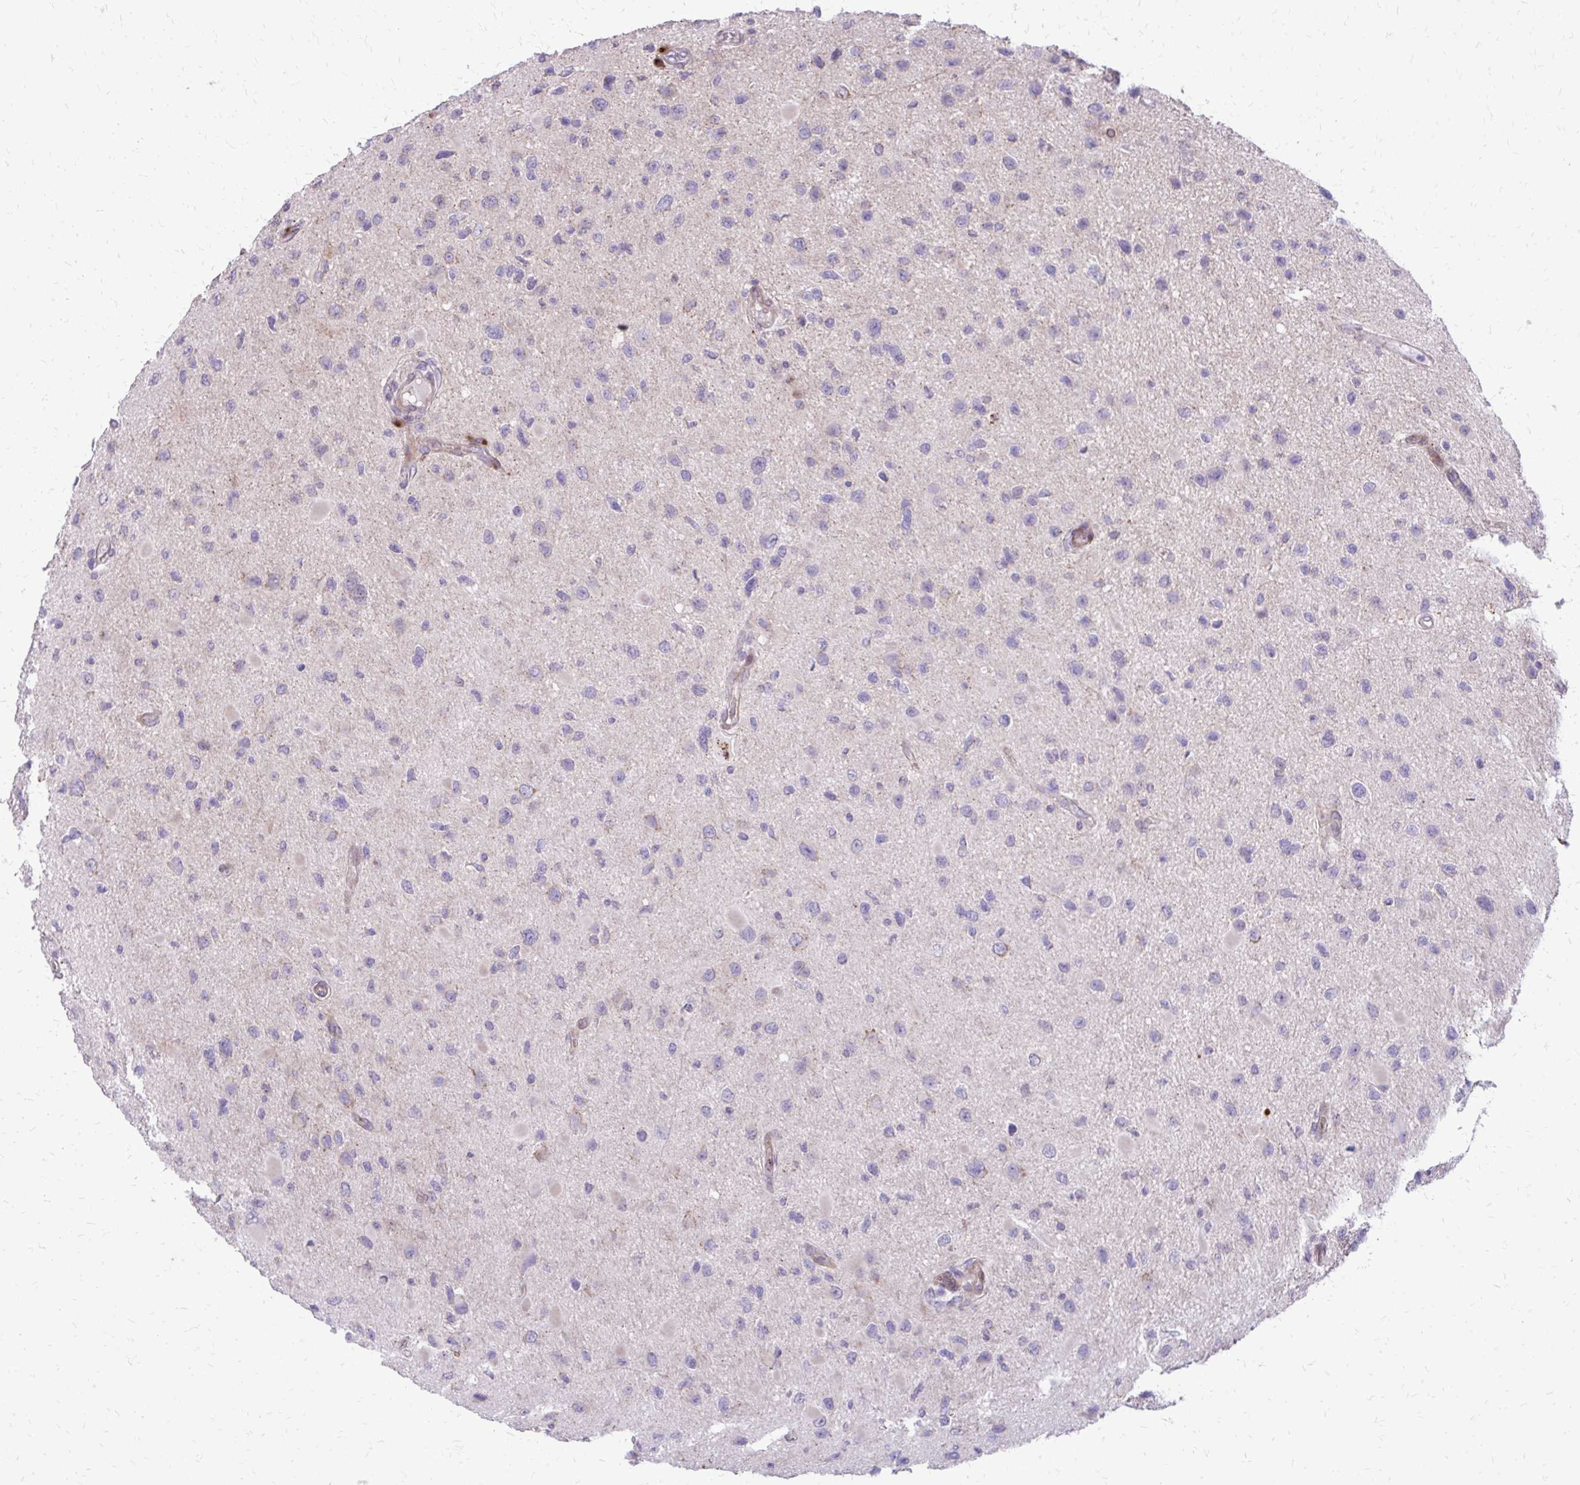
{"staining": {"intensity": "negative", "quantity": "none", "location": "none"}, "tissue": "glioma", "cell_type": "Tumor cells", "image_type": "cancer", "snomed": [{"axis": "morphology", "description": "Glioma, malignant, Low grade"}, {"axis": "topography", "description": "Brain"}], "caption": "Human malignant low-grade glioma stained for a protein using immunohistochemistry shows no staining in tumor cells.", "gene": "FUNDC2", "patient": {"sex": "female", "age": 32}}